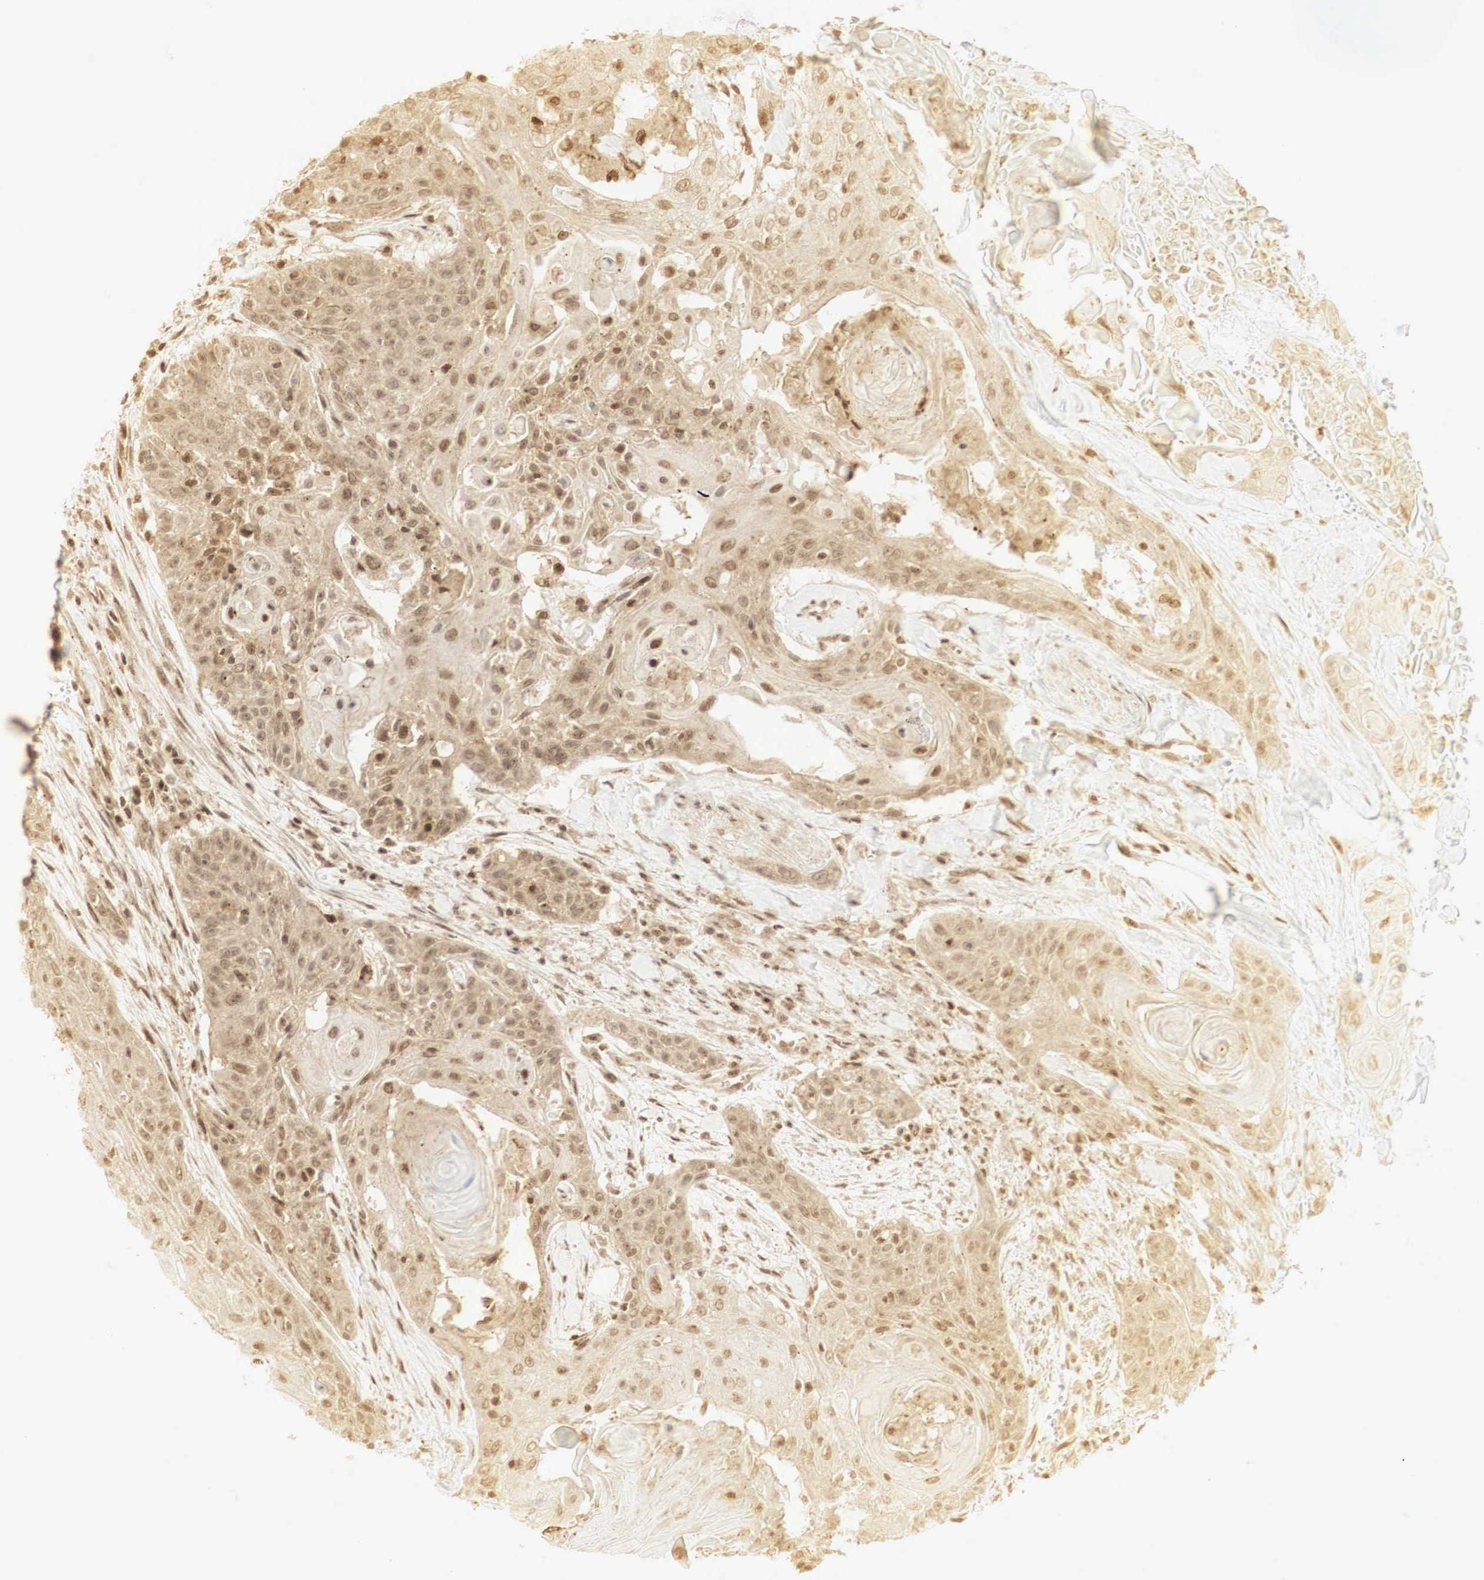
{"staining": {"intensity": "weak", "quantity": "25%-75%", "location": "cytoplasmic/membranous,nuclear"}, "tissue": "head and neck cancer", "cell_type": "Tumor cells", "image_type": "cancer", "snomed": [{"axis": "morphology", "description": "Squamous cell carcinoma, NOS"}, {"axis": "morphology", "description": "Squamous cell carcinoma, metastatic, NOS"}, {"axis": "topography", "description": "Lymph node"}, {"axis": "topography", "description": "Salivary gland"}, {"axis": "topography", "description": "Head-Neck"}], "caption": "Tumor cells show low levels of weak cytoplasmic/membranous and nuclear positivity in about 25%-75% of cells in human head and neck cancer.", "gene": "RNF113A", "patient": {"sex": "female", "age": 74}}